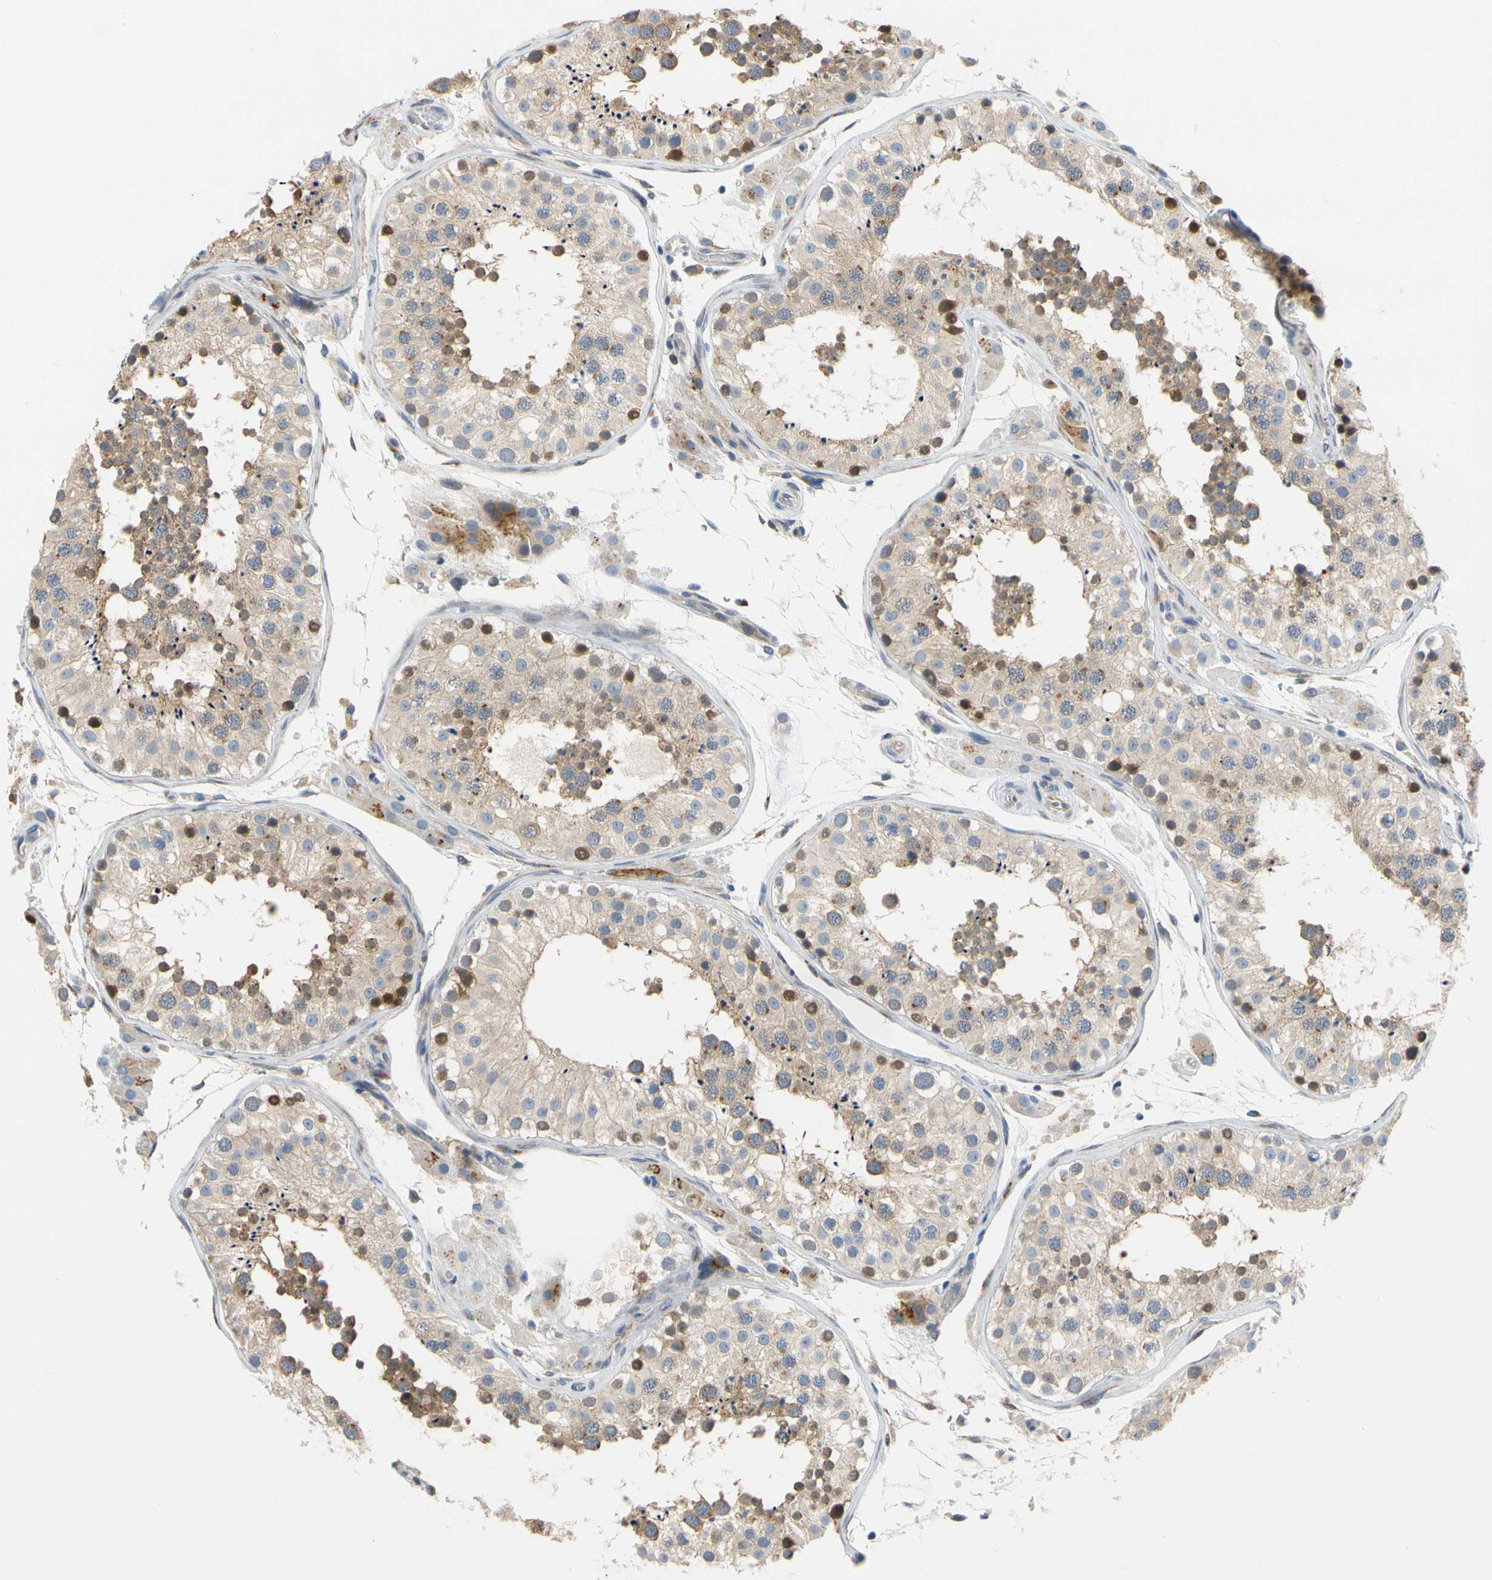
{"staining": {"intensity": "moderate", "quantity": ">75%", "location": "cytoplasmic/membranous"}, "tissue": "testis", "cell_type": "Cells in seminiferous ducts", "image_type": "normal", "snomed": [{"axis": "morphology", "description": "Normal tissue, NOS"}, {"axis": "topography", "description": "Testis"}, {"axis": "topography", "description": "Epididymis"}], "caption": "Immunohistochemistry (IHC) staining of normal testis, which displays medium levels of moderate cytoplasmic/membranous staining in about >75% of cells in seminiferous ducts indicating moderate cytoplasmic/membranous protein expression. The staining was performed using DAB (brown) for protein detection and nuclei were counterstained in hematoxylin (blue).", "gene": "ZNF236", "patient": {"sex": "male", "age": 26}}